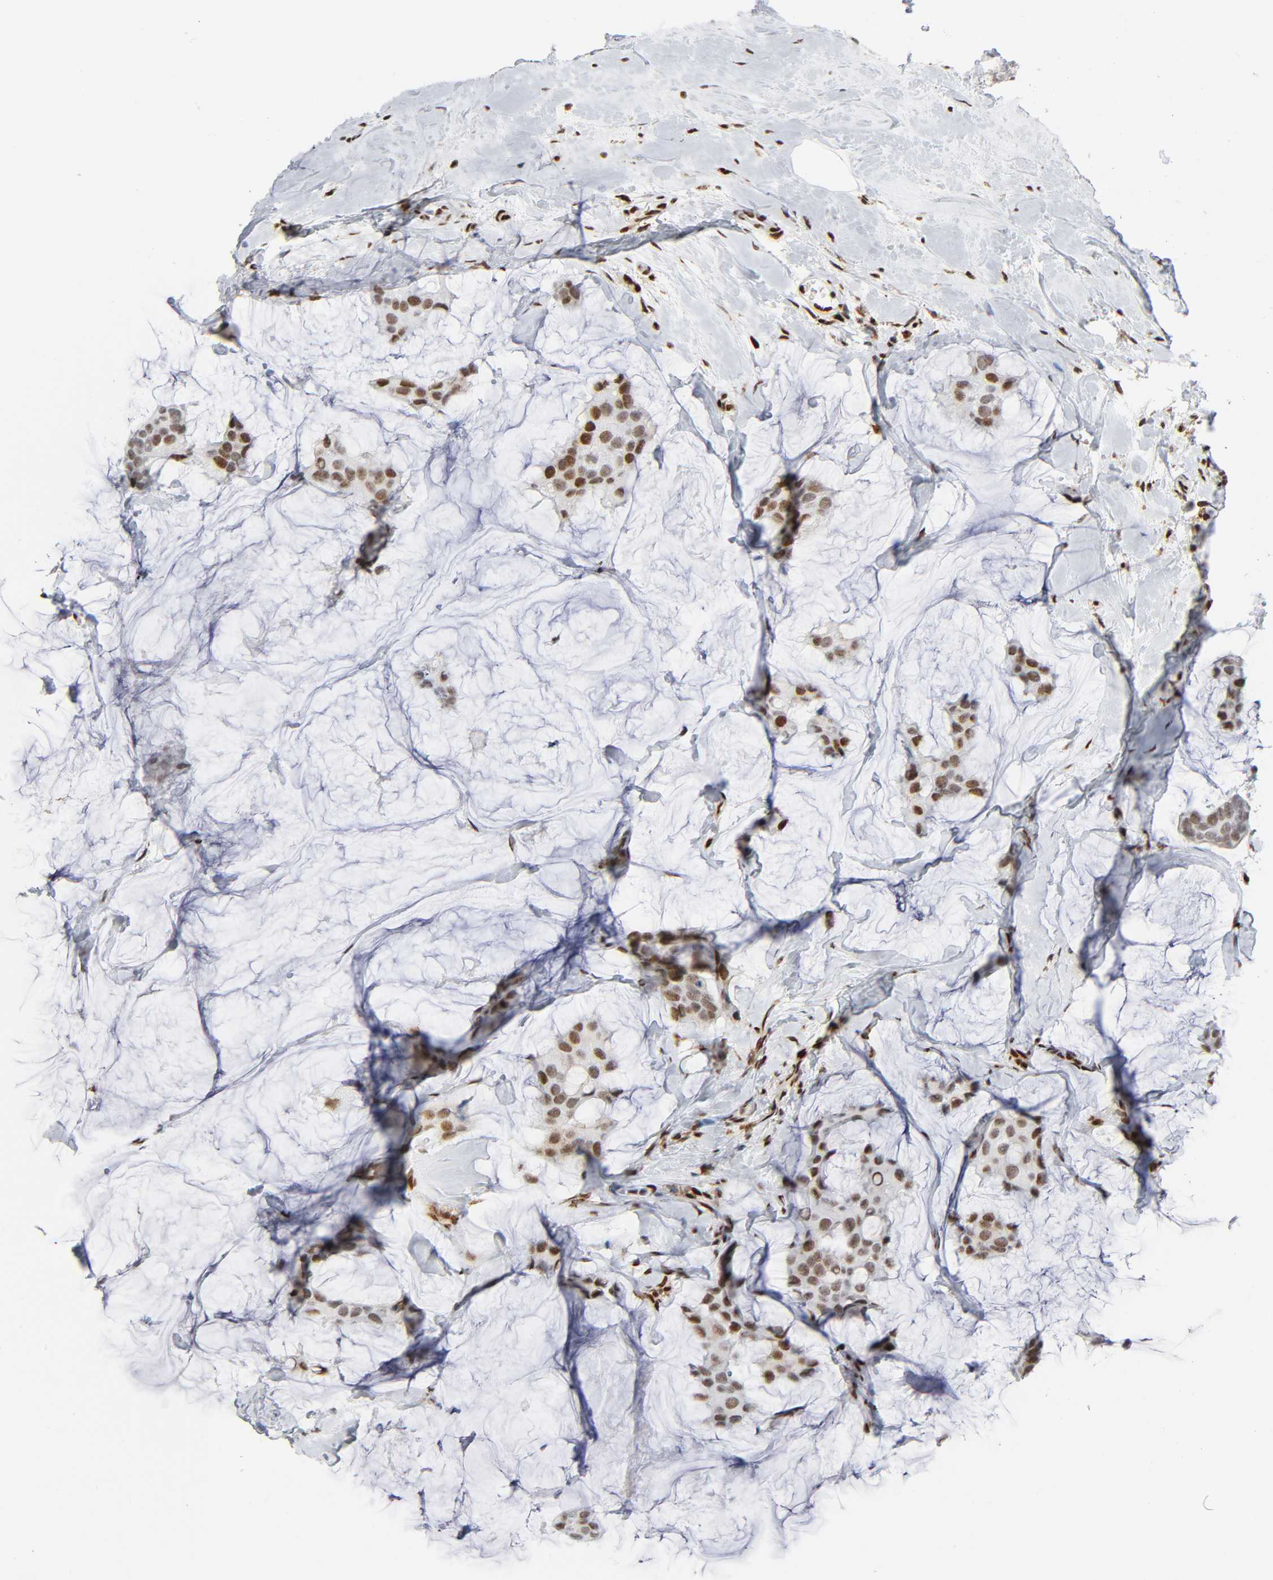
{"staining": {"intensity": "moderate", "quantity": ">75%", "location": "nuclear"}, "tissue": "breast cancer", "cell_type": "Tumor cells", "image_type": "cancer", "snomed": [{"axis": "morphology", "description": "Normal tissue, NOS"}, {"axis": "morphology", "description": "Duct carcinoma"}, {"axis": "topography", "description": "Breast"}], "caption": "High-magnification brightfield microscopy of infiltrating ductal carcinoma (breast) stained with DAB (brown) and counterstained with hematoxylin (blue). tumor cells exhibit moderate nuclear expression is present in about>75% of cells. (DAB (3,3'-diaminobenzidine) IHC with brightfield microscopy, high magnification).", "gene": "WAS", "patient": {"sex": "female", "age": 50}}